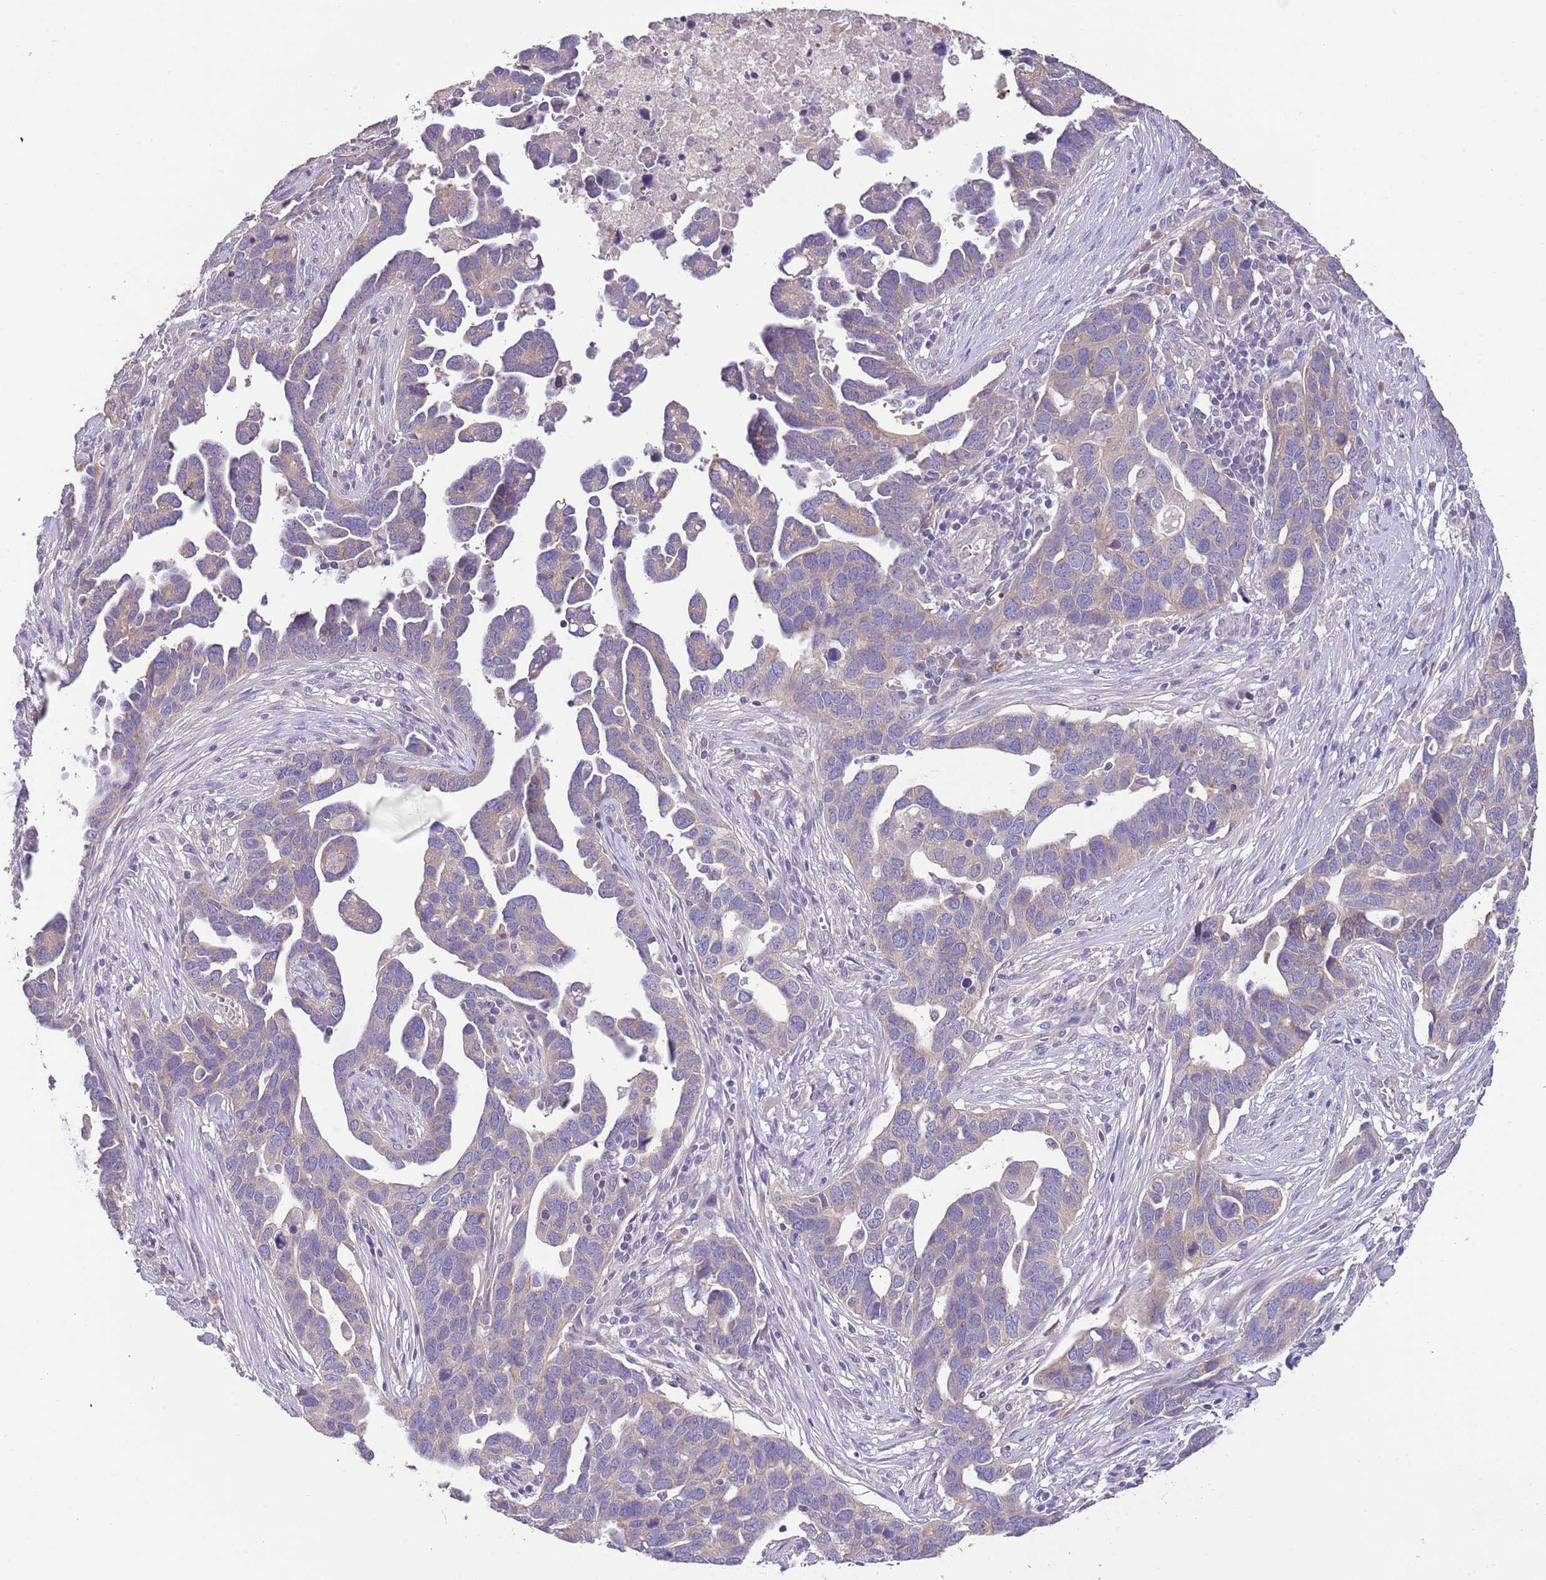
{"staining": {"intensity": "negative", "quantity": "none", "location": "none"}, "tissue": "ovarian cancer", "cell_type": "Tumor cells", "image_type": "cancer", "snomed": [{"axis": "morphology", "description": "Cystadenocarcinoma, serous, NOS"}, {"axis": "topography", "description": "Ovary"}], "caption": "Immunohistochemistry (IHC) micrograph of neoplastic tissue: human ovarian serous cystadenocarcinoma stained with DAB (3,3'-diaminobenzidine) exhibits no significant protein positivity in tumor cells.", "gene": "ZNF658", "patient": {"sex": "female", "age": 54}}